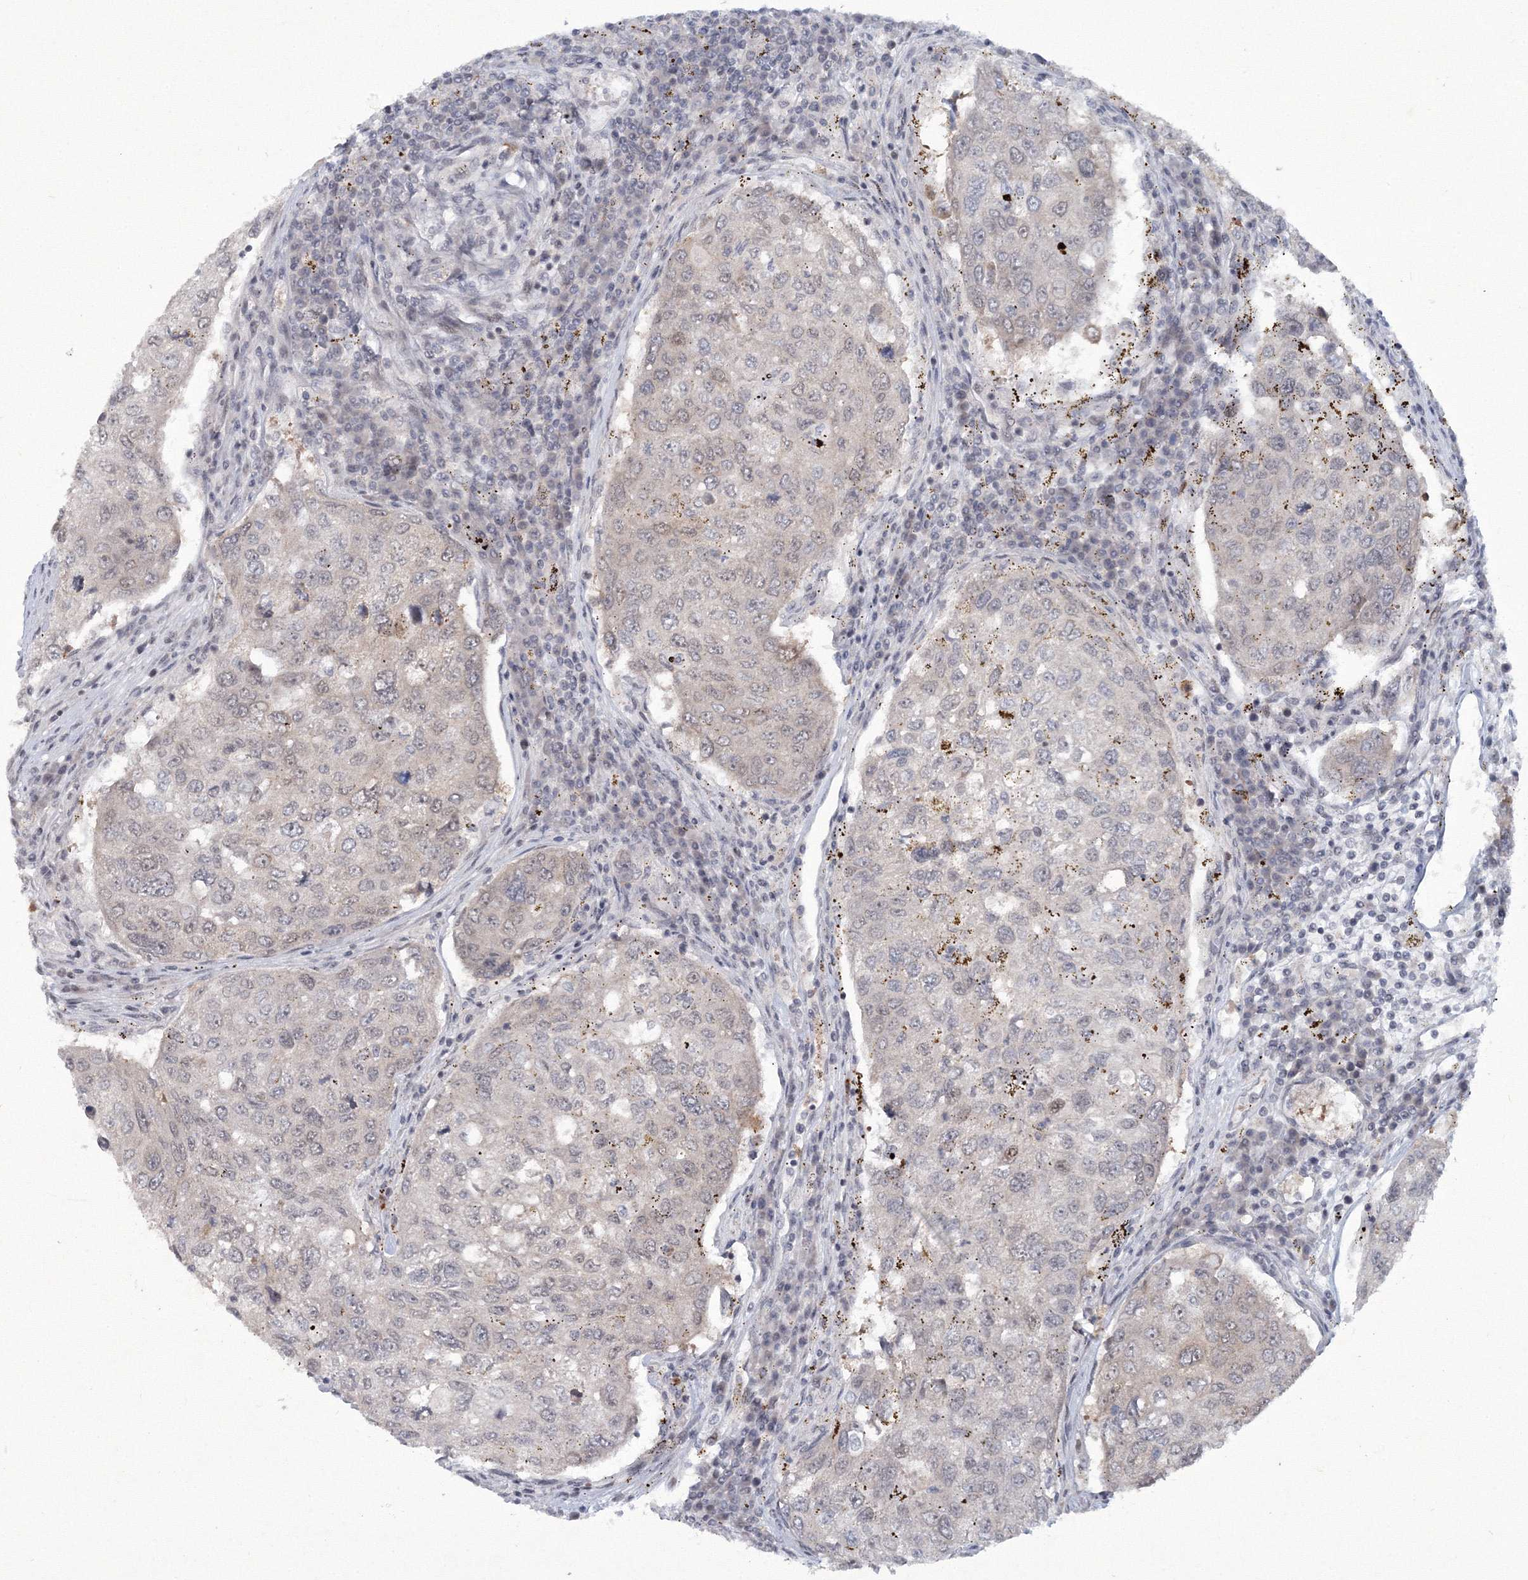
{"staining": {"intensity": "moderate", "quantity": ">75%", "location": "nuclear"}, "tissue": "urothelial cancer", "cell_type": "Tumor cells", "image_type": "cancer", "snomed": [{"axis": "morphology", "description": "Urothelial carcinoma, High grade"}, {"axis": "topography", "description": "Lymph node"}, {"axis": "topography", "description": "Urinary bladder"}], "caption": "This image exhibits IHC staining of high-grade urothelial carcinoma, with medium moderate nuclear expression in about >75% of tumor cells.", "gene": "C3orf33", "patient": {"sex": "male", "age": 51}}